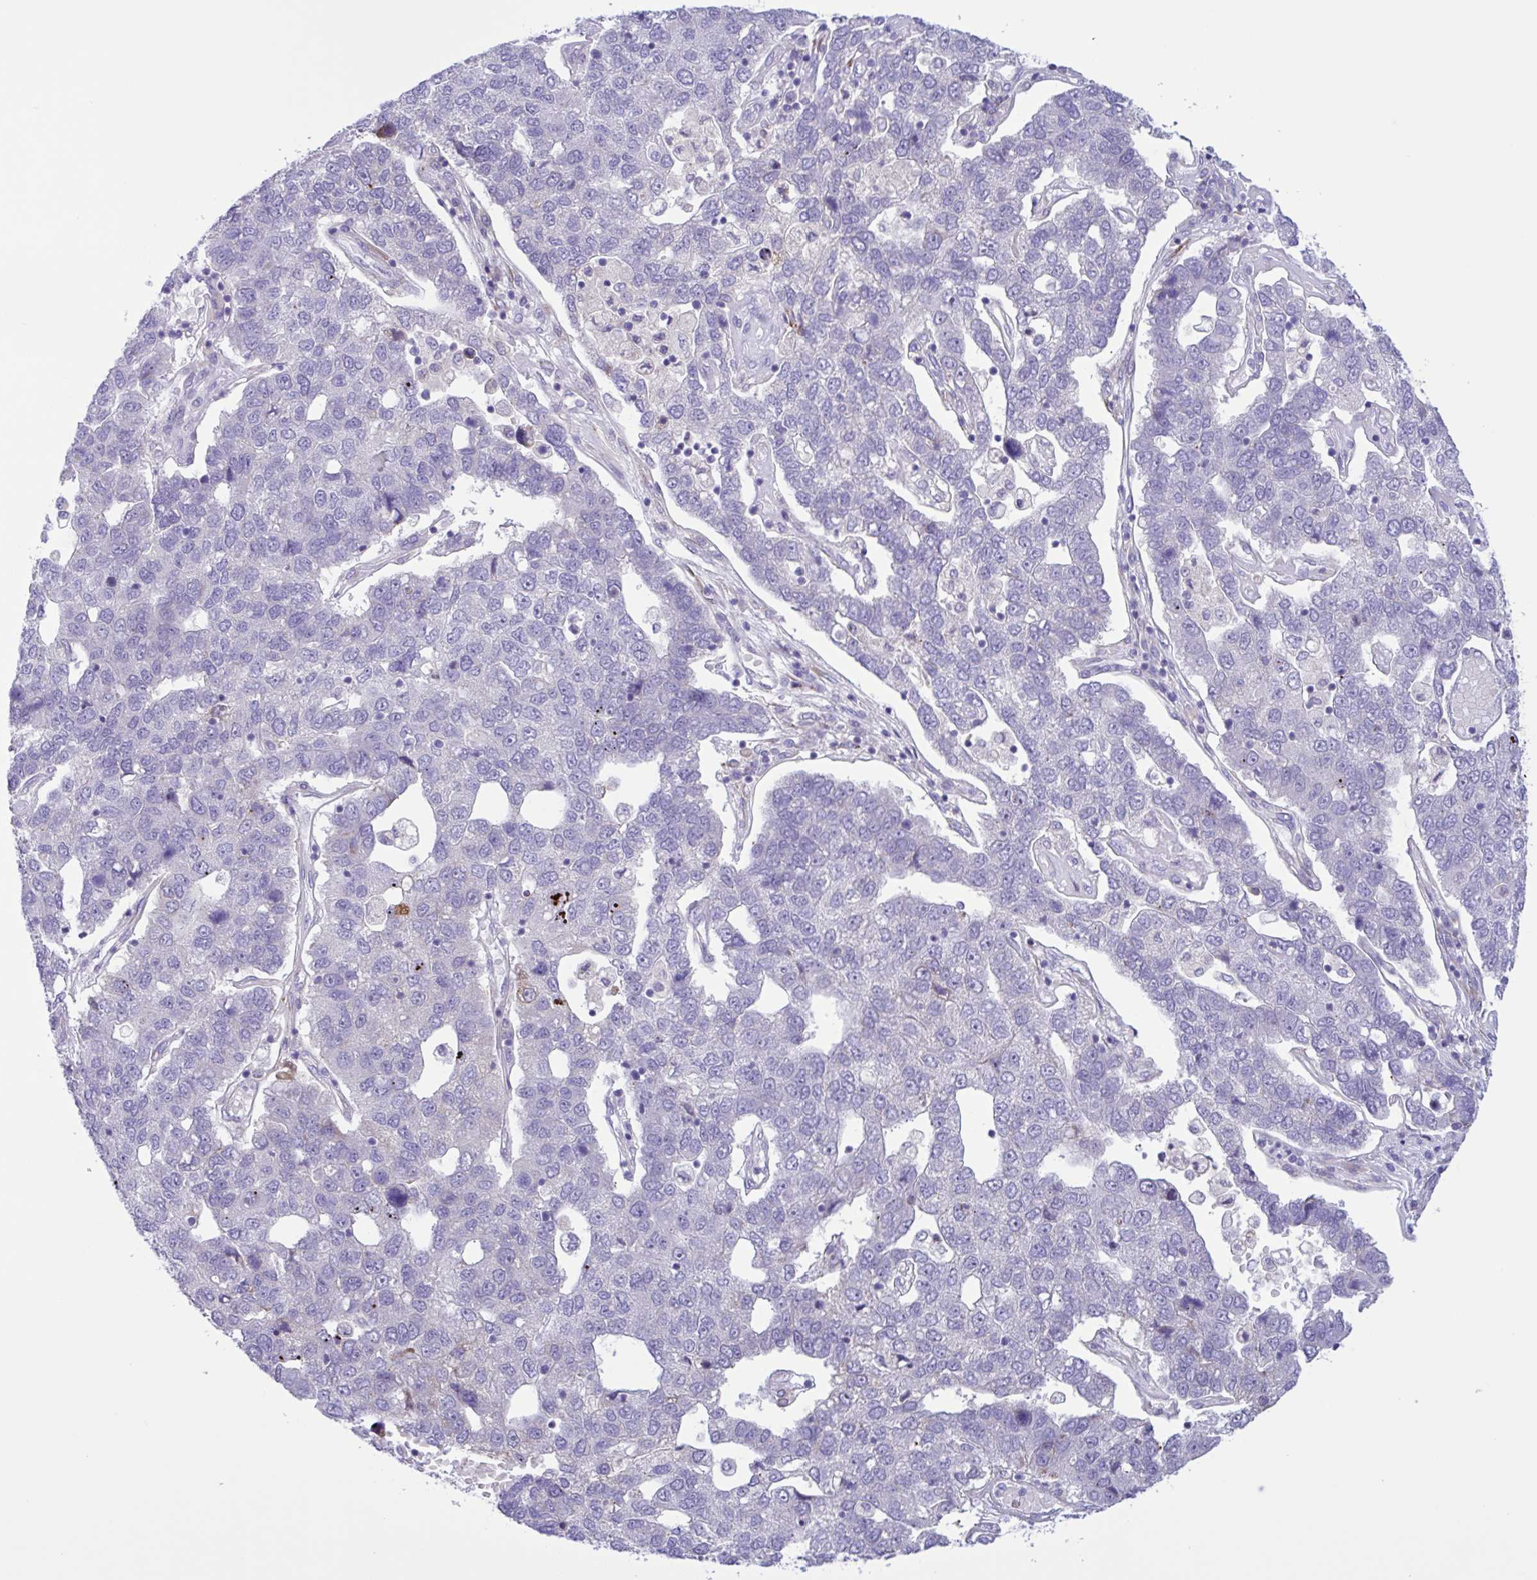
{"staining": {"intensity": "negative", "quantity": "none", "location": "none"}, "tissue": "pancreatic cancer", "cell_type": "Tumor cells", "image_type": "cancer", "snomed": [{"axis": "morphology", "description": "Adenocarcinoma, NOS"}, {"axis": "topography", "description": "Pancreas"}], "caption": "An immunohistochemistry (IHC) image of pancreatic cancer (adenocarcinoma) is shown. There is no staining in tumor cells of pancreatic cancer (adenocarcinoma).", "gene": "DSC3", "patient": {"sex": "female", "age": 61}}